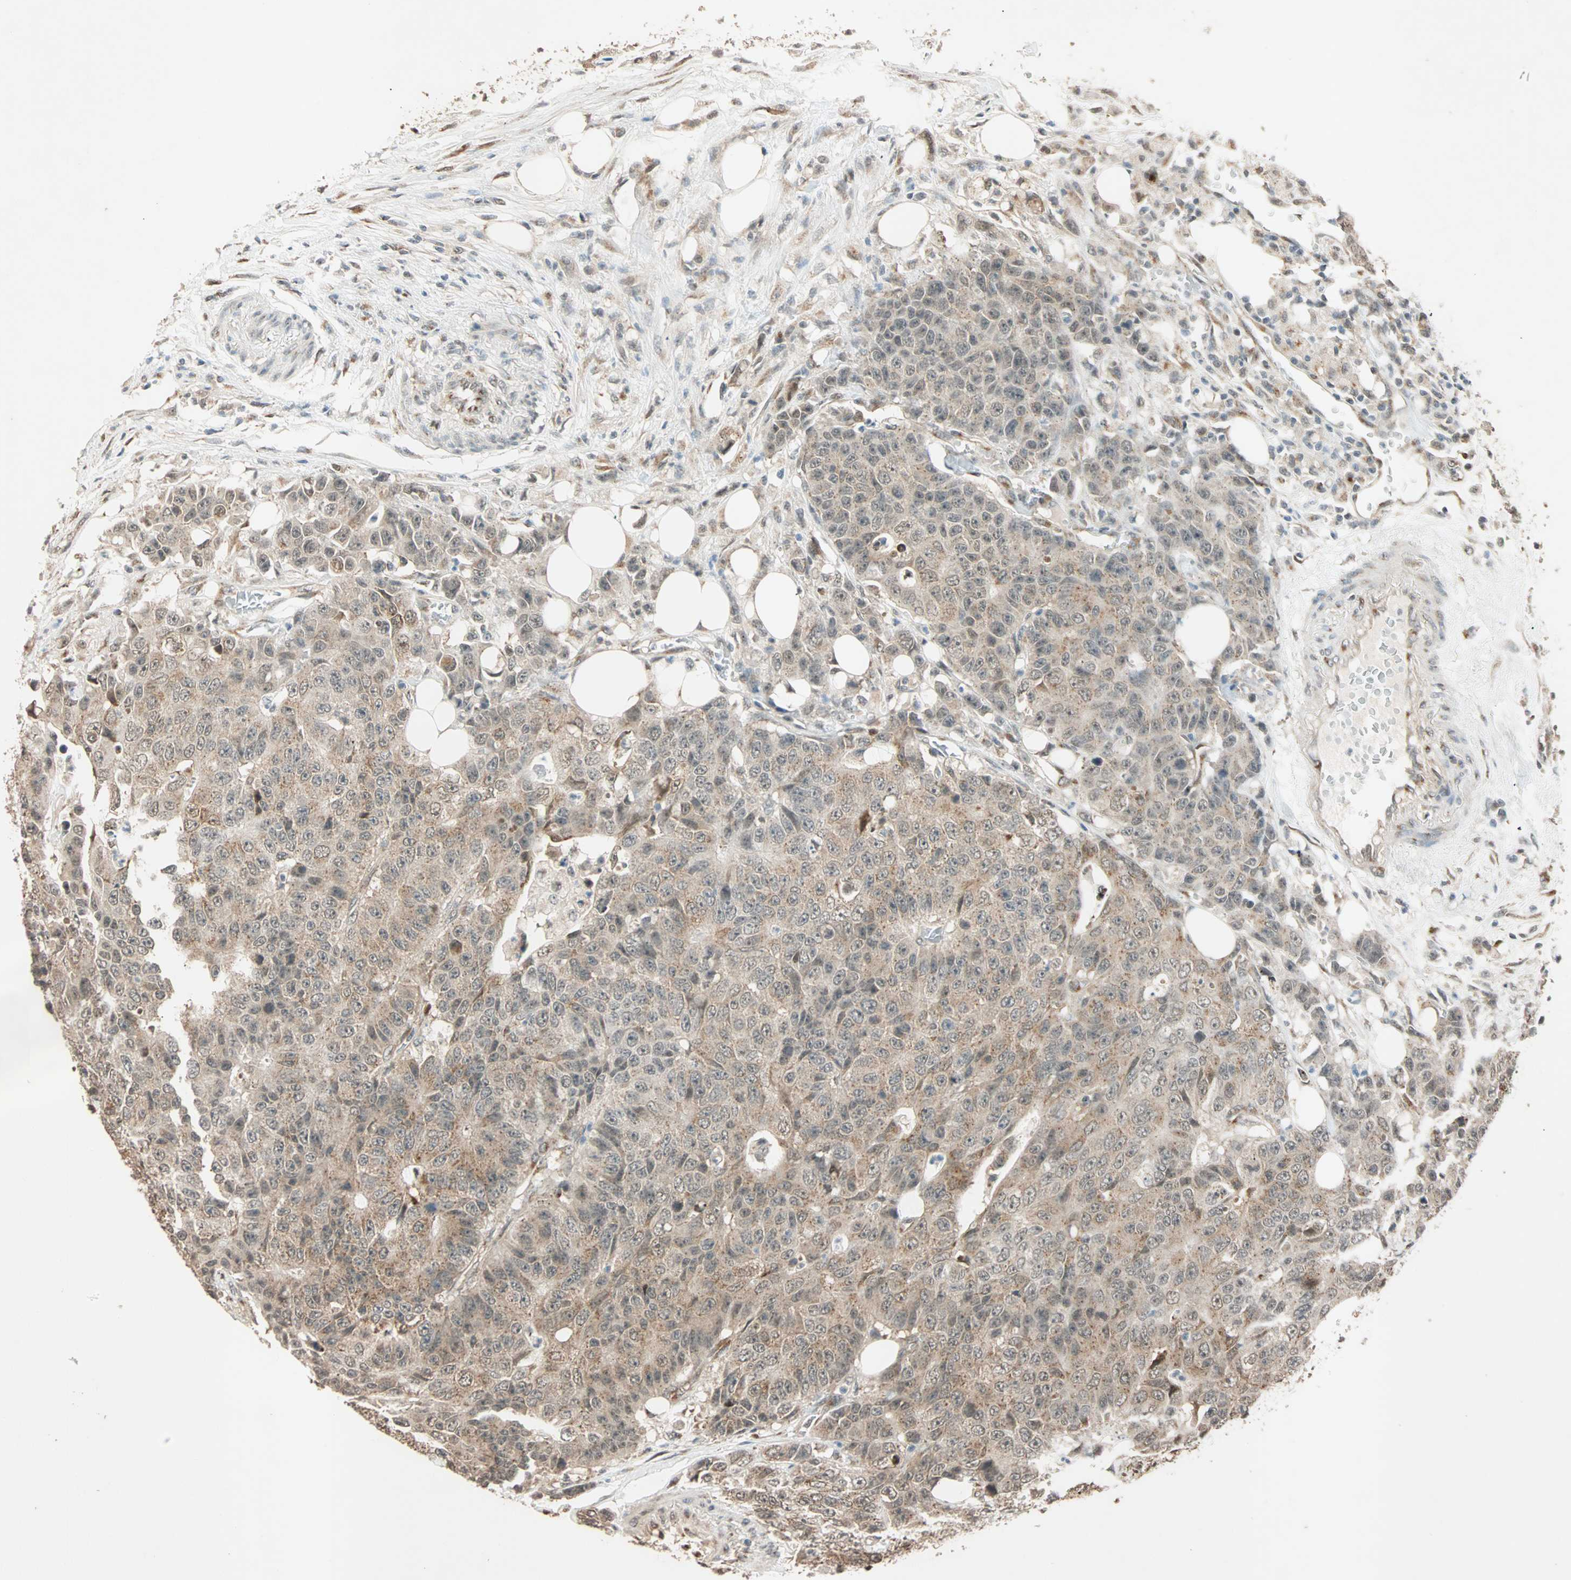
{"staining": {"intensity": "weak", "quantity": "25%-75%", "location": "cytoplasmic/membranous"}, "tissue": "colorectal cancer", "cell_type": "Tumor cells", "image_type": "cancer", "snomed": [{"axis": "morphology", "description": "Adenocarcinoma, NOS"}, {"axis": "topography", "description": "Colon"}], "caption": "IHC staining of colorectal adenocarcinoma, which demonstrates low levels of weak cytoplasmic/membranous positivity in approximately 25%-75% of tumor cells indicating weak cytoplasmic/membranous protein expression. The staining was performed using DAB (3,3'-diaminobenzidine) (brown) for protein detection and nuclei were counterstained in hematoxylin (blue).", "gene": "PRDM2", "patient": {"sex": "female", "age": 86}}